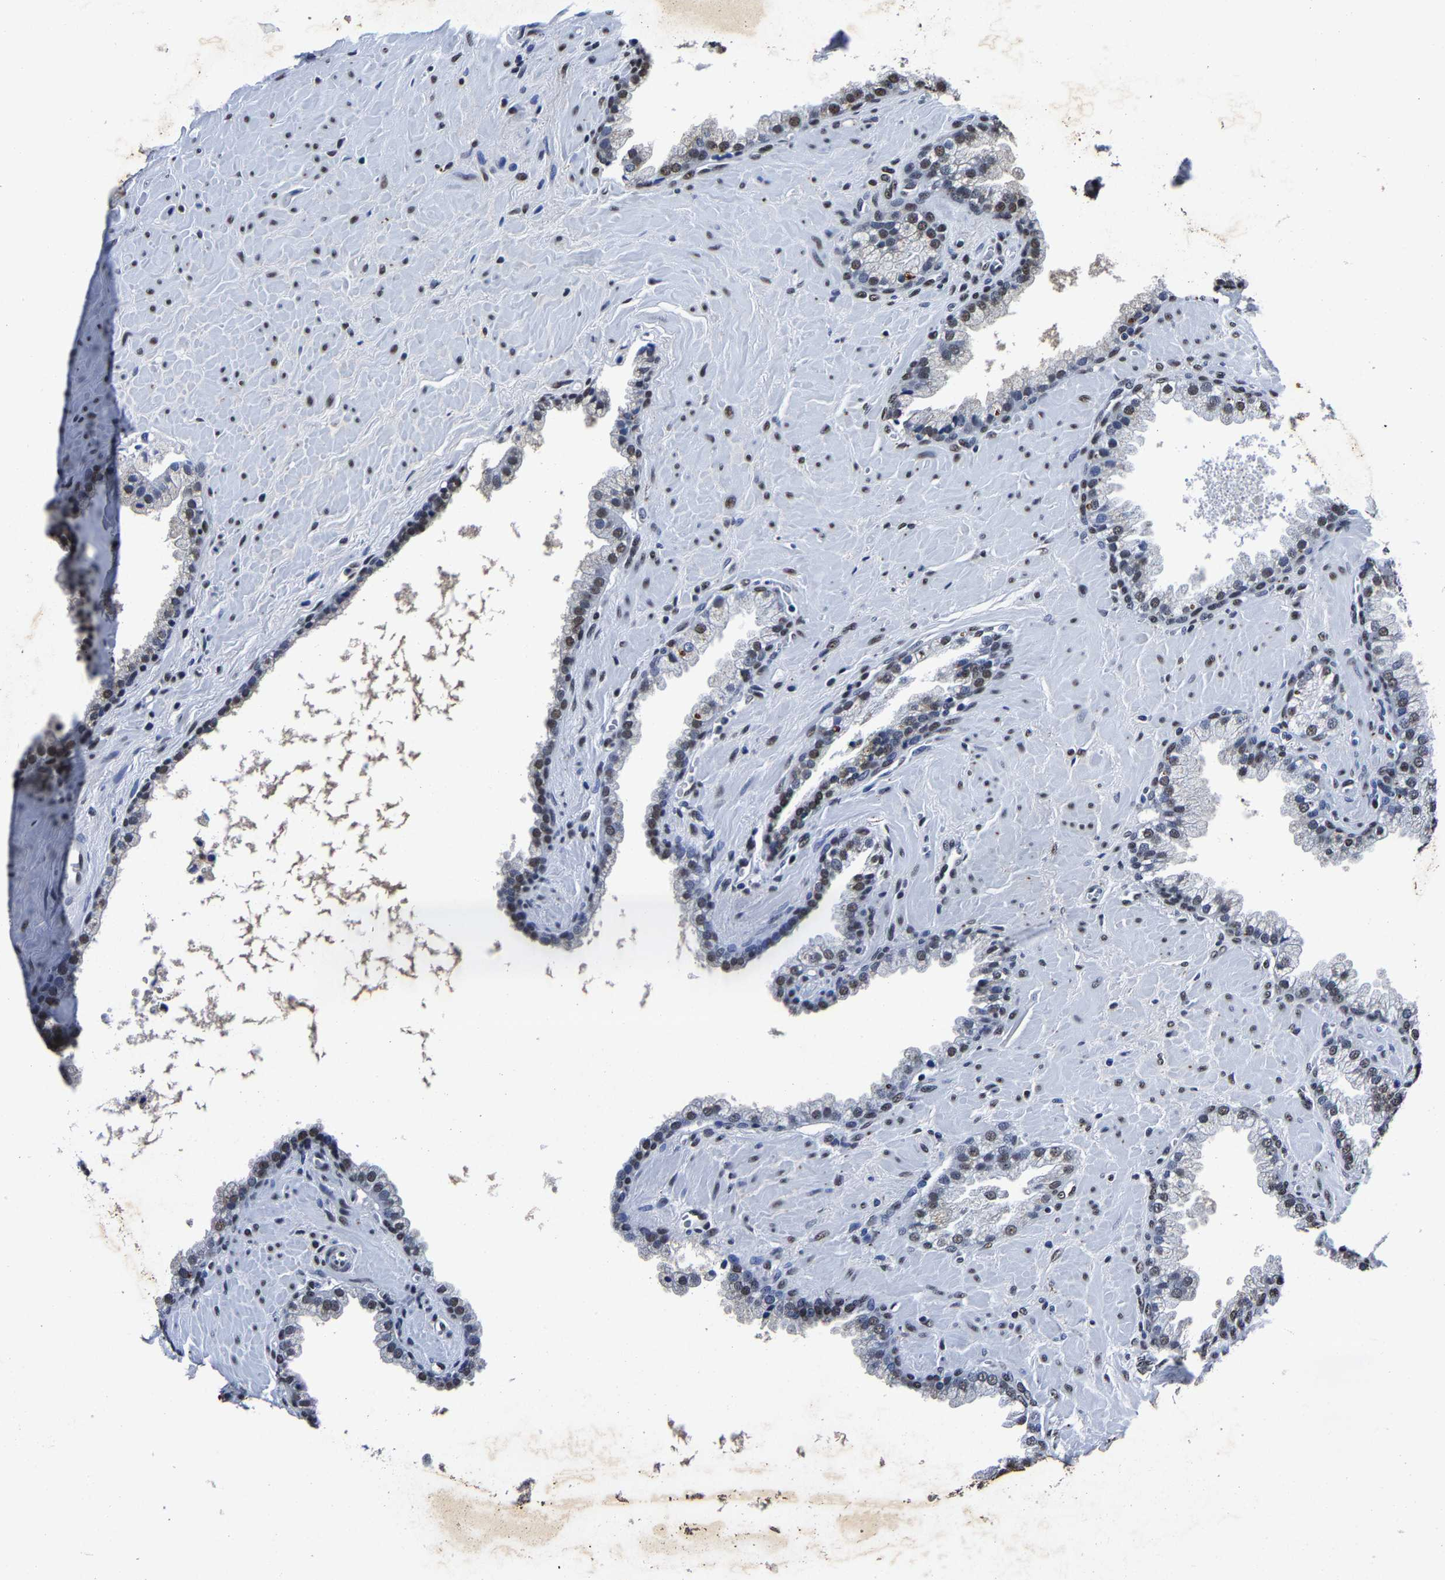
{"staining": {"intensity": "moderate", "quantity": "25%-75%", "location": "nuclear"}, "tissue": "prostate cancer", "cell_type": "Tumor cells", "image_type": "cancer", "snomed": [{"axis": "morphology", "description": "Adenocarcinoma, Low grade"}, {"axis": "topography", "description": "Prostate"}], "caption": "Protein expression analysis of human prostate cancer (adenocarcinoma (low-grade)) reveals moderate nuclear positivity in approximately 25%-75% of tumor cells.", "gene": "RBM45", "patient": {"sex": "male", "age": 71}}